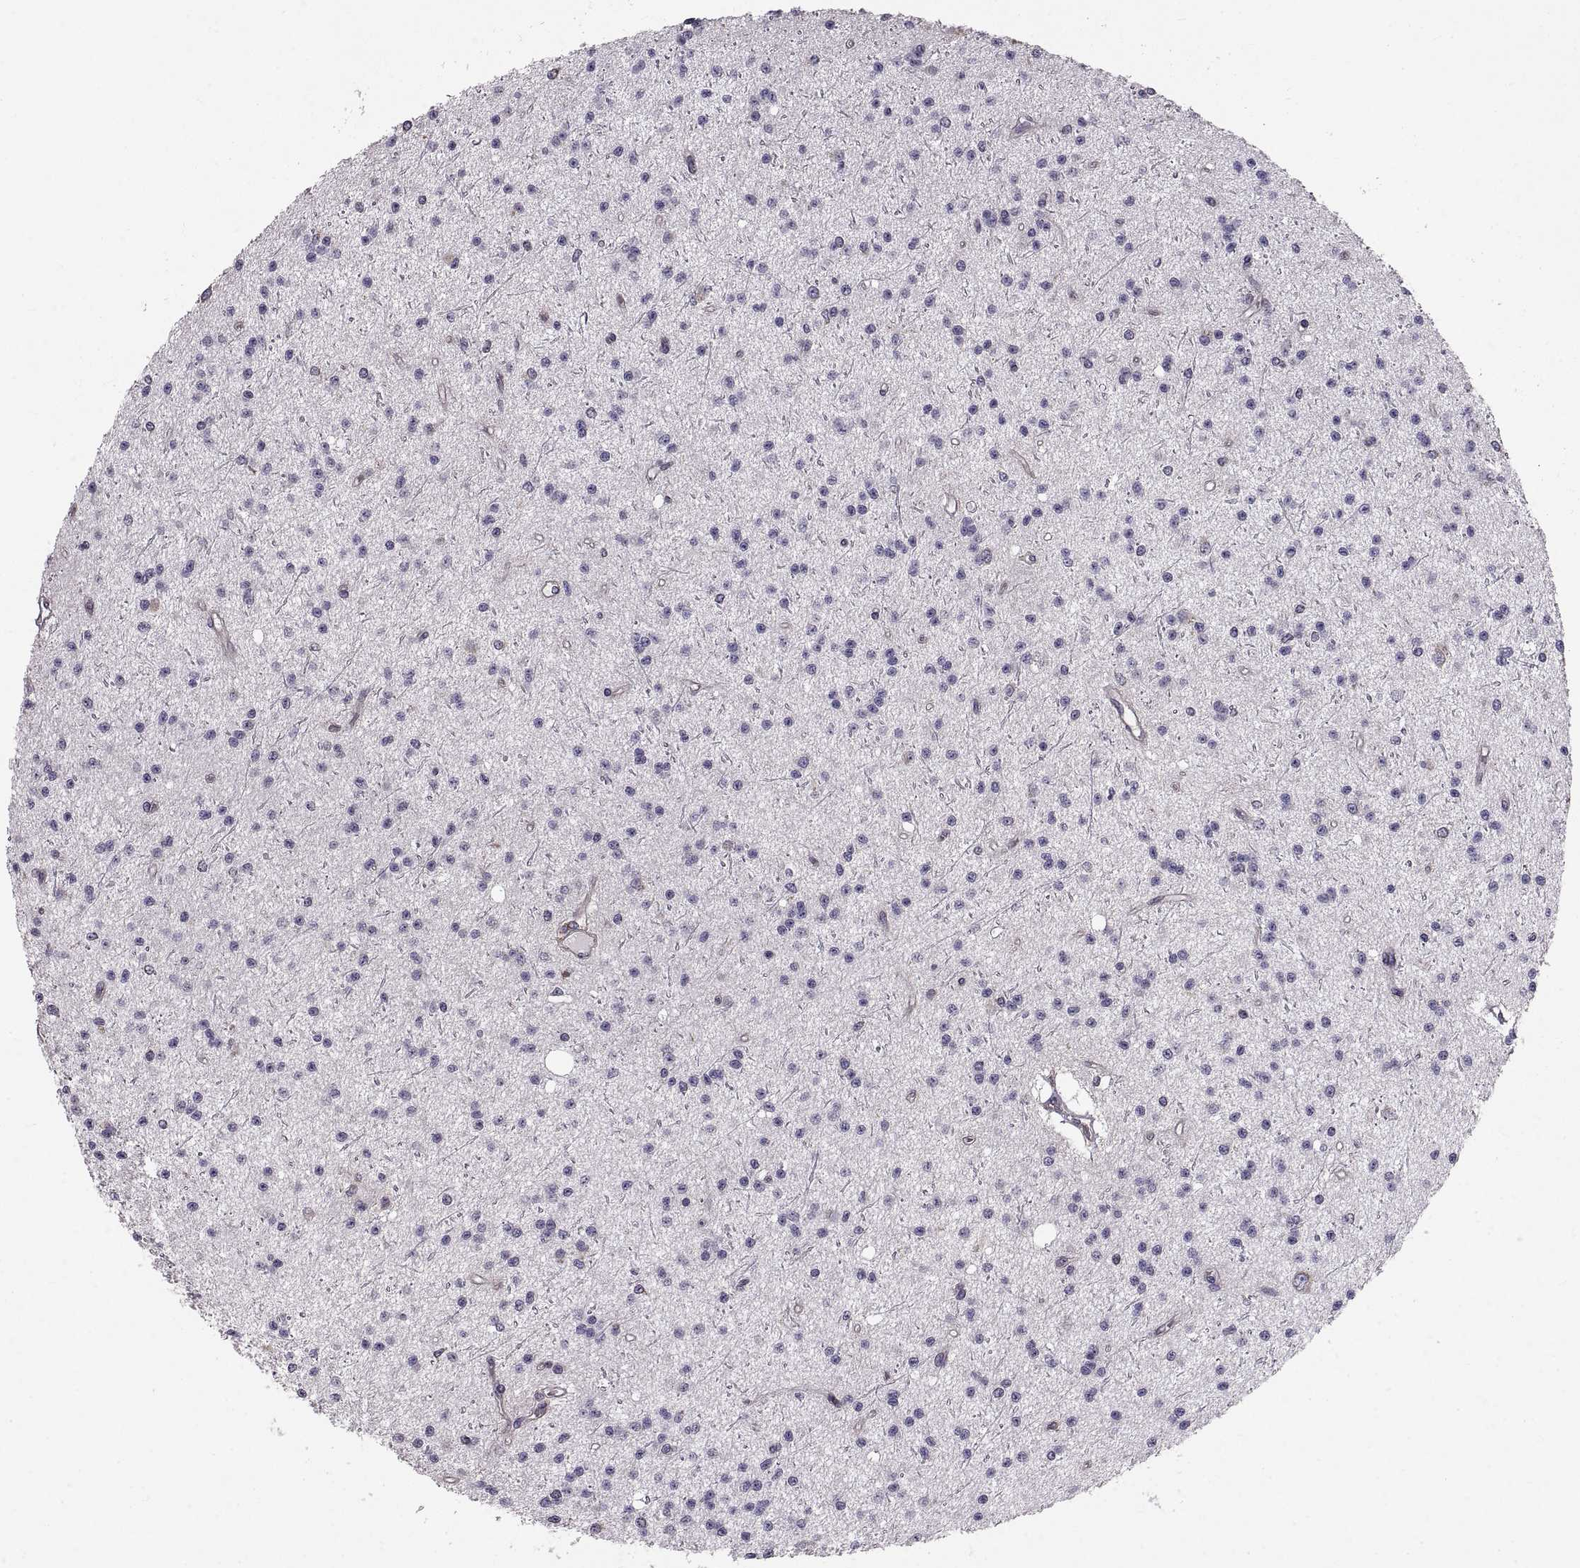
{"staining": {"intensity": "negative", "quantity": "none", "location": "none"}, "tissue": "glioma", "cell_type": "Tumor cells", "image_type": "cancer", "snomed": [{"axis": "morphology", "description": "Glioma, malignant, Low grade"}, {"axis": "topography", "description": "Brain"}], "caption": "A high-resolution histopathology image shows immunohistochemistry staining of malignant low-grade glioma, which displays no significant positivity in tumor cells.", "gene": "PLEKHB2", "patient": {"sex": "male", "age": 27}}